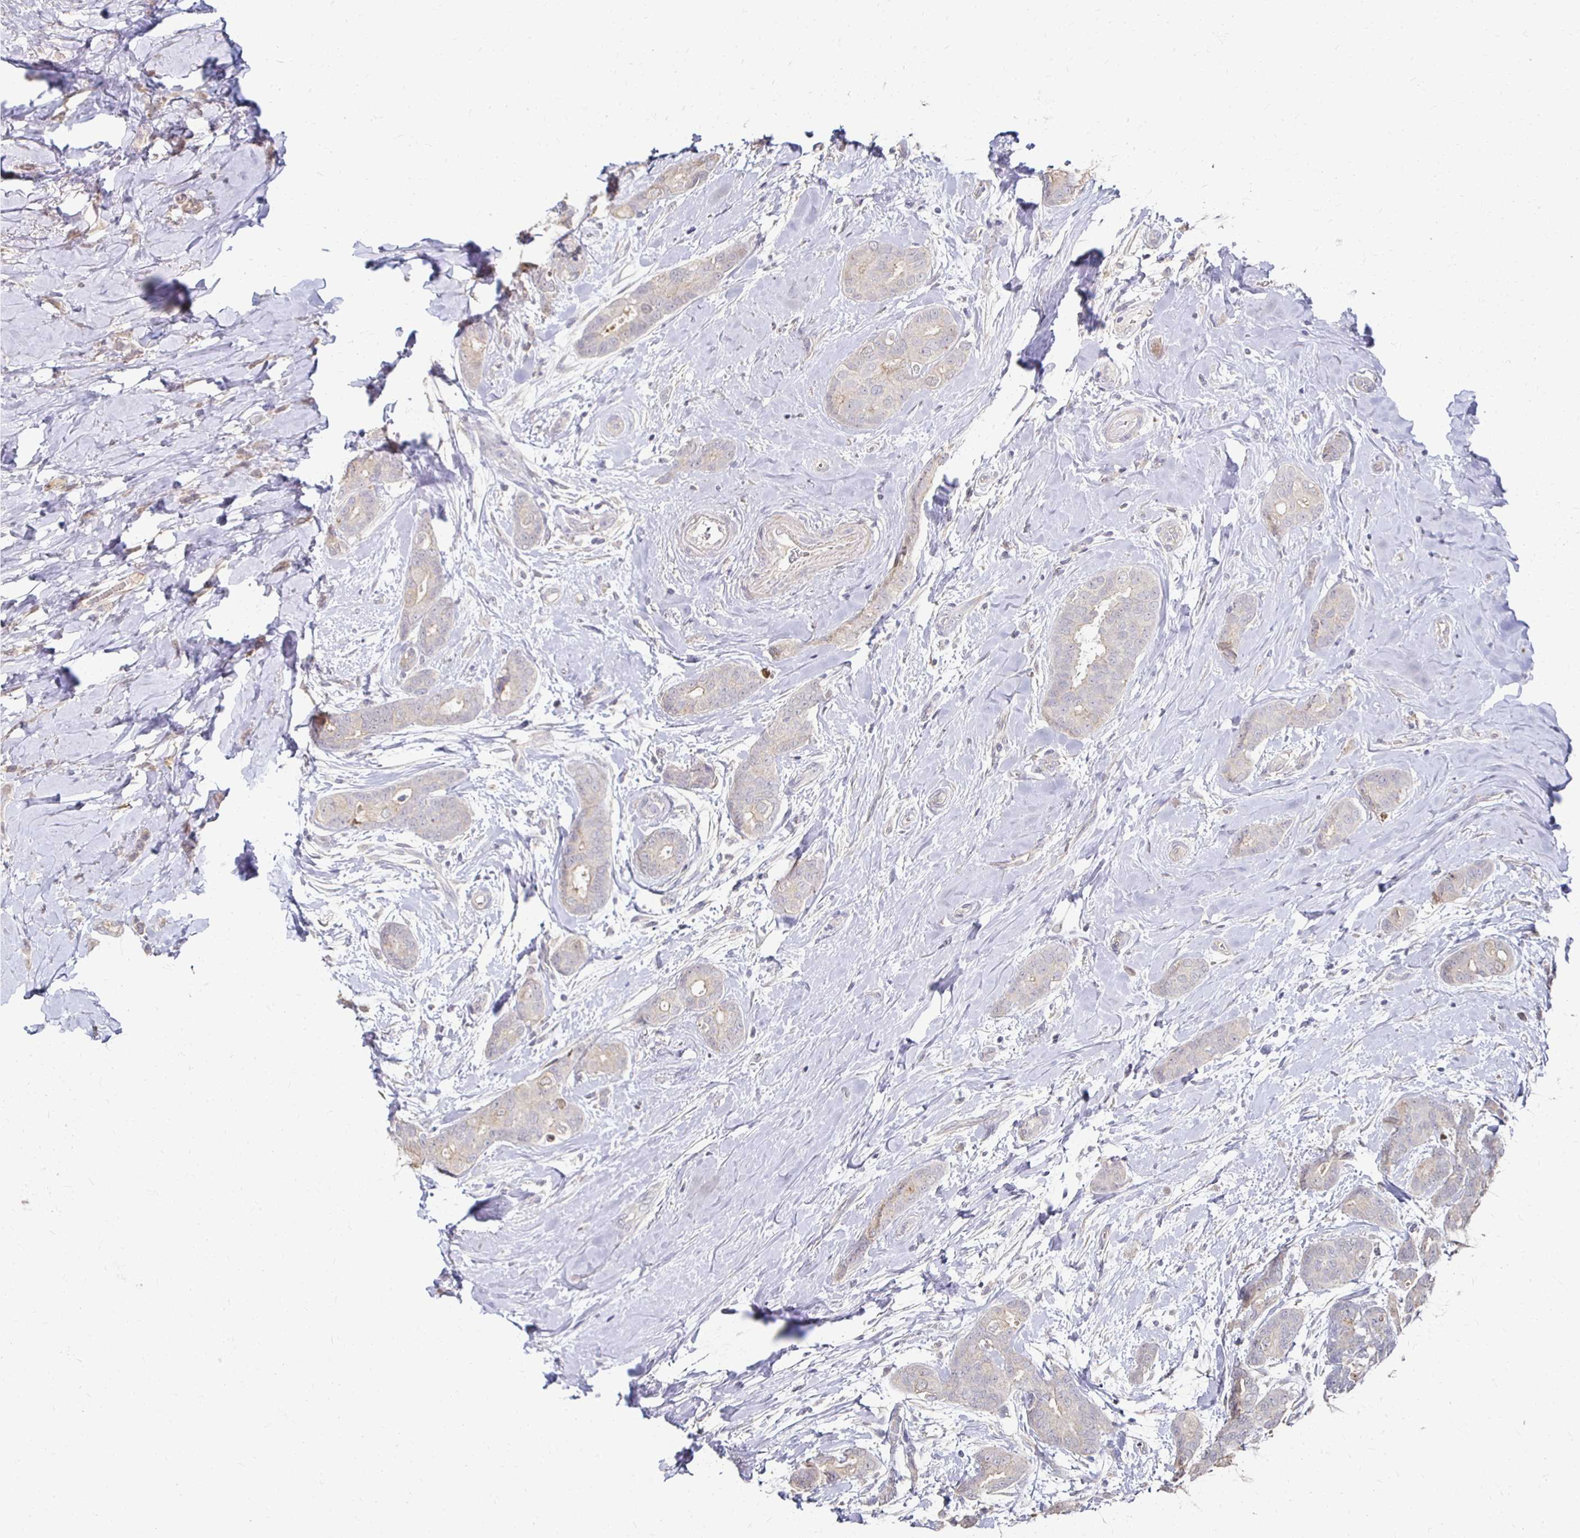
{"staining": {"intensity": "negative", "quantity": "none", "location": "none"}, "tissue": "breast cancer", "cell_type": "Tumor cells", "image_type": "cancer", "snomed": [{"axis": "morphology", "description": "Duct carcinoma"}, {"axis": "topography", "description": "Breast"}], "caption": "Immunohistochemistry histopathology image of human breast cancer stained for a protein (brown), which exhibits no positivity in tumor cells. The staining is performed using DAB (3,3'-diaminobenzidine) brown chromogen with nuclei counter-stained in using hematoxylin.", "gene": "ZNF727", "patient": {"sex": "female", "age": 45}}